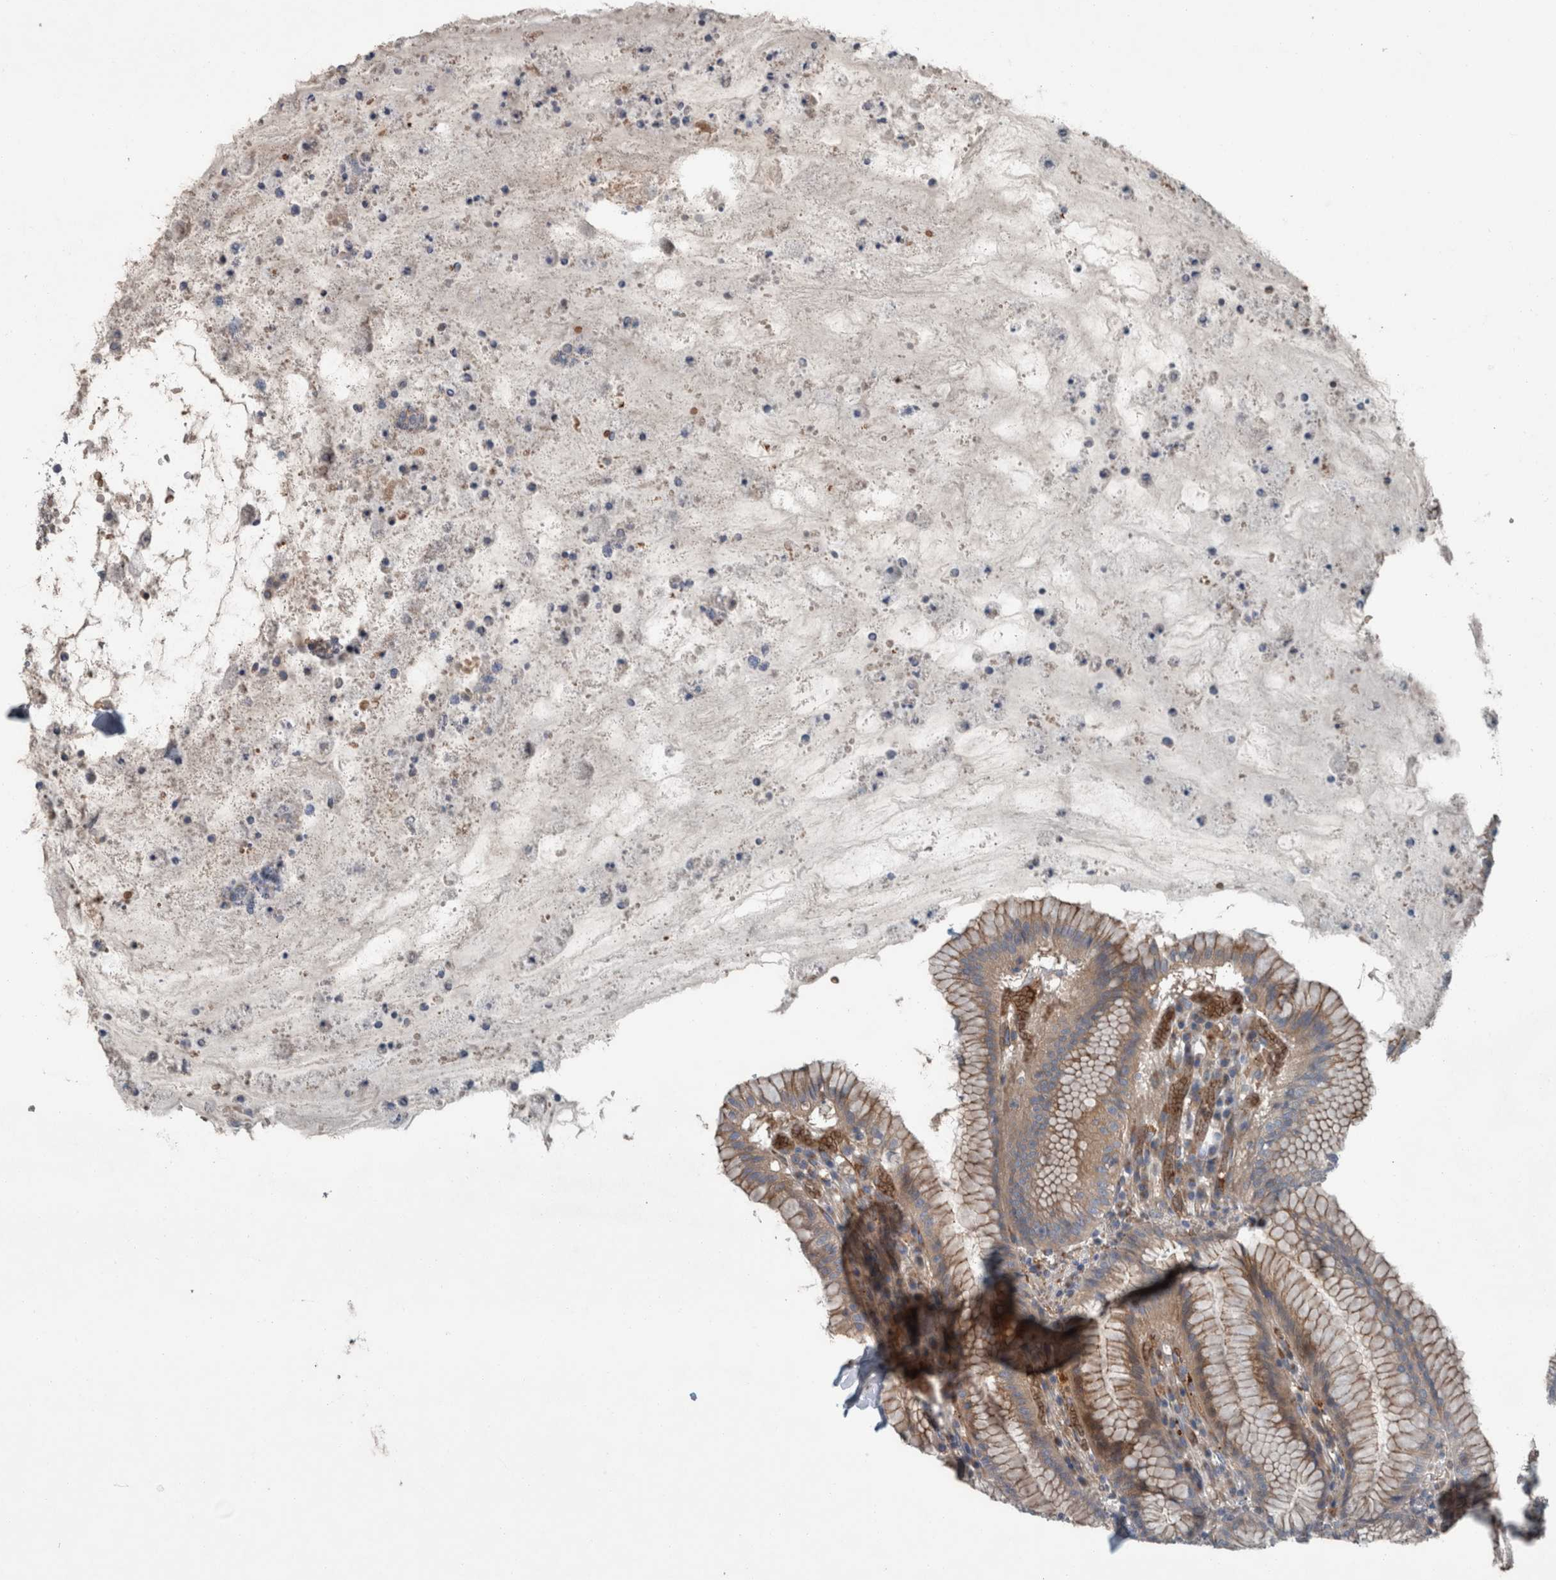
{"staining": {"intensity": "moderate", "quantity": ">75%", "location": "cytoplasmic/membranous"}, "tissue": "stomach", "cell_type": "Glandular cells", "image_type": "normal", "snomed": [{"axis": "morphology", "description": "Normal tissue, NOS"}, {"axis": "topography", "description": "Stomach"}], "caption": "Immunohistochemistry of unremarkable human stomach exhibits medium levels of moderate cytoplasmic/membranous staining in about >75% of glandular cells.", "gene": "GLT8D2", "patient": {"sex": "male", "age": 55}}